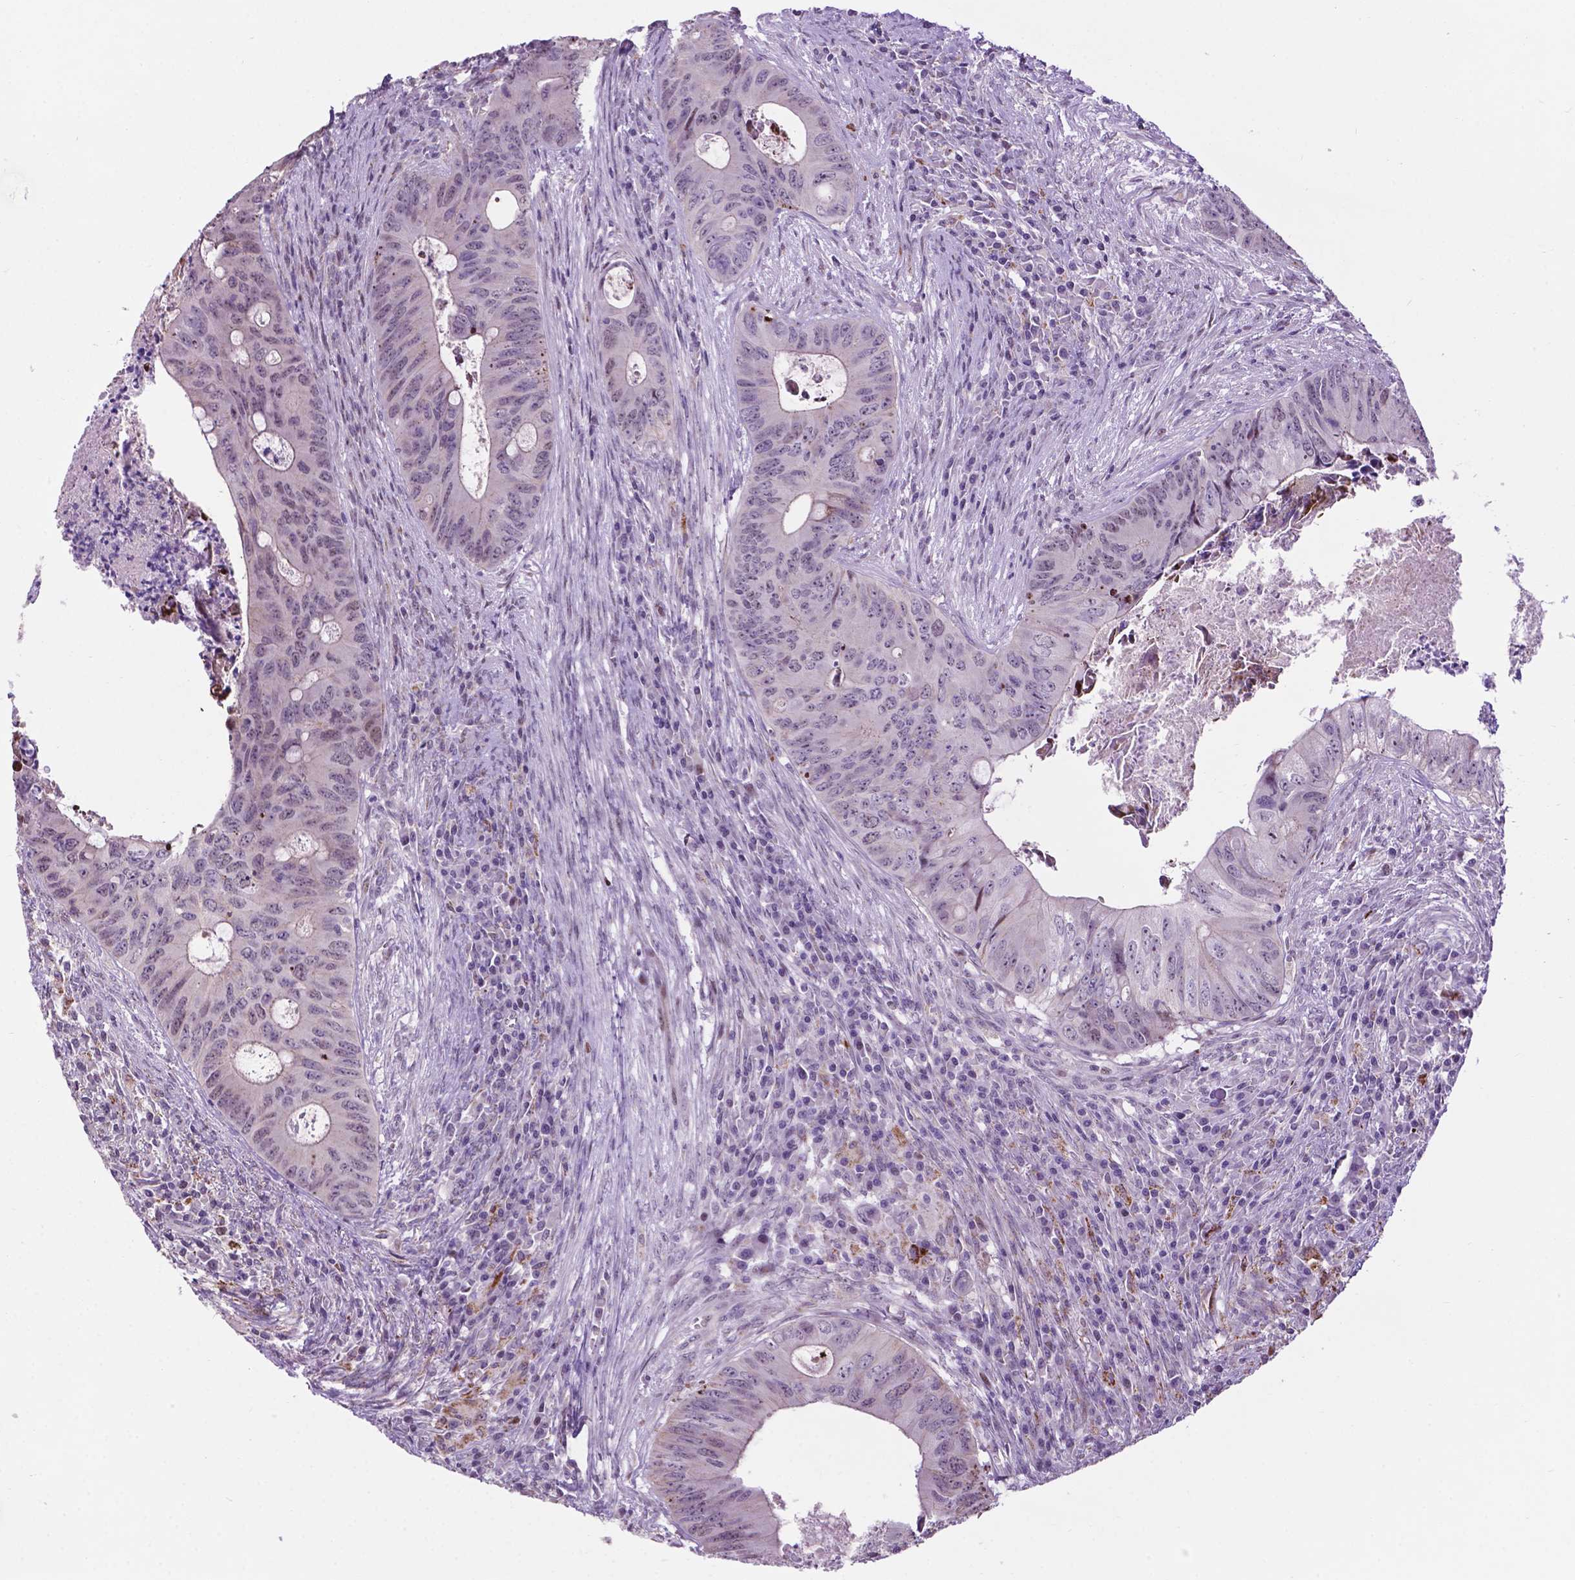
{"staining": {"intensity": "negative", "quantity": "none", "location": "none"}, "tissue": "colorectal cancer", "cell_type": "Tumor cells", "image_type": "cancer", "snomed": [{"axis": "morphology", "description": "Adenocarcinoma, NOS"}, {"axis": "topography", "description": "Colon"}], "caption": "Colorectal cancer was stained to show a protein in brown. There is no significant expression in tumor cells.", "gene": "SMAD3", "patient": {"sex": "female", "age": 74}}